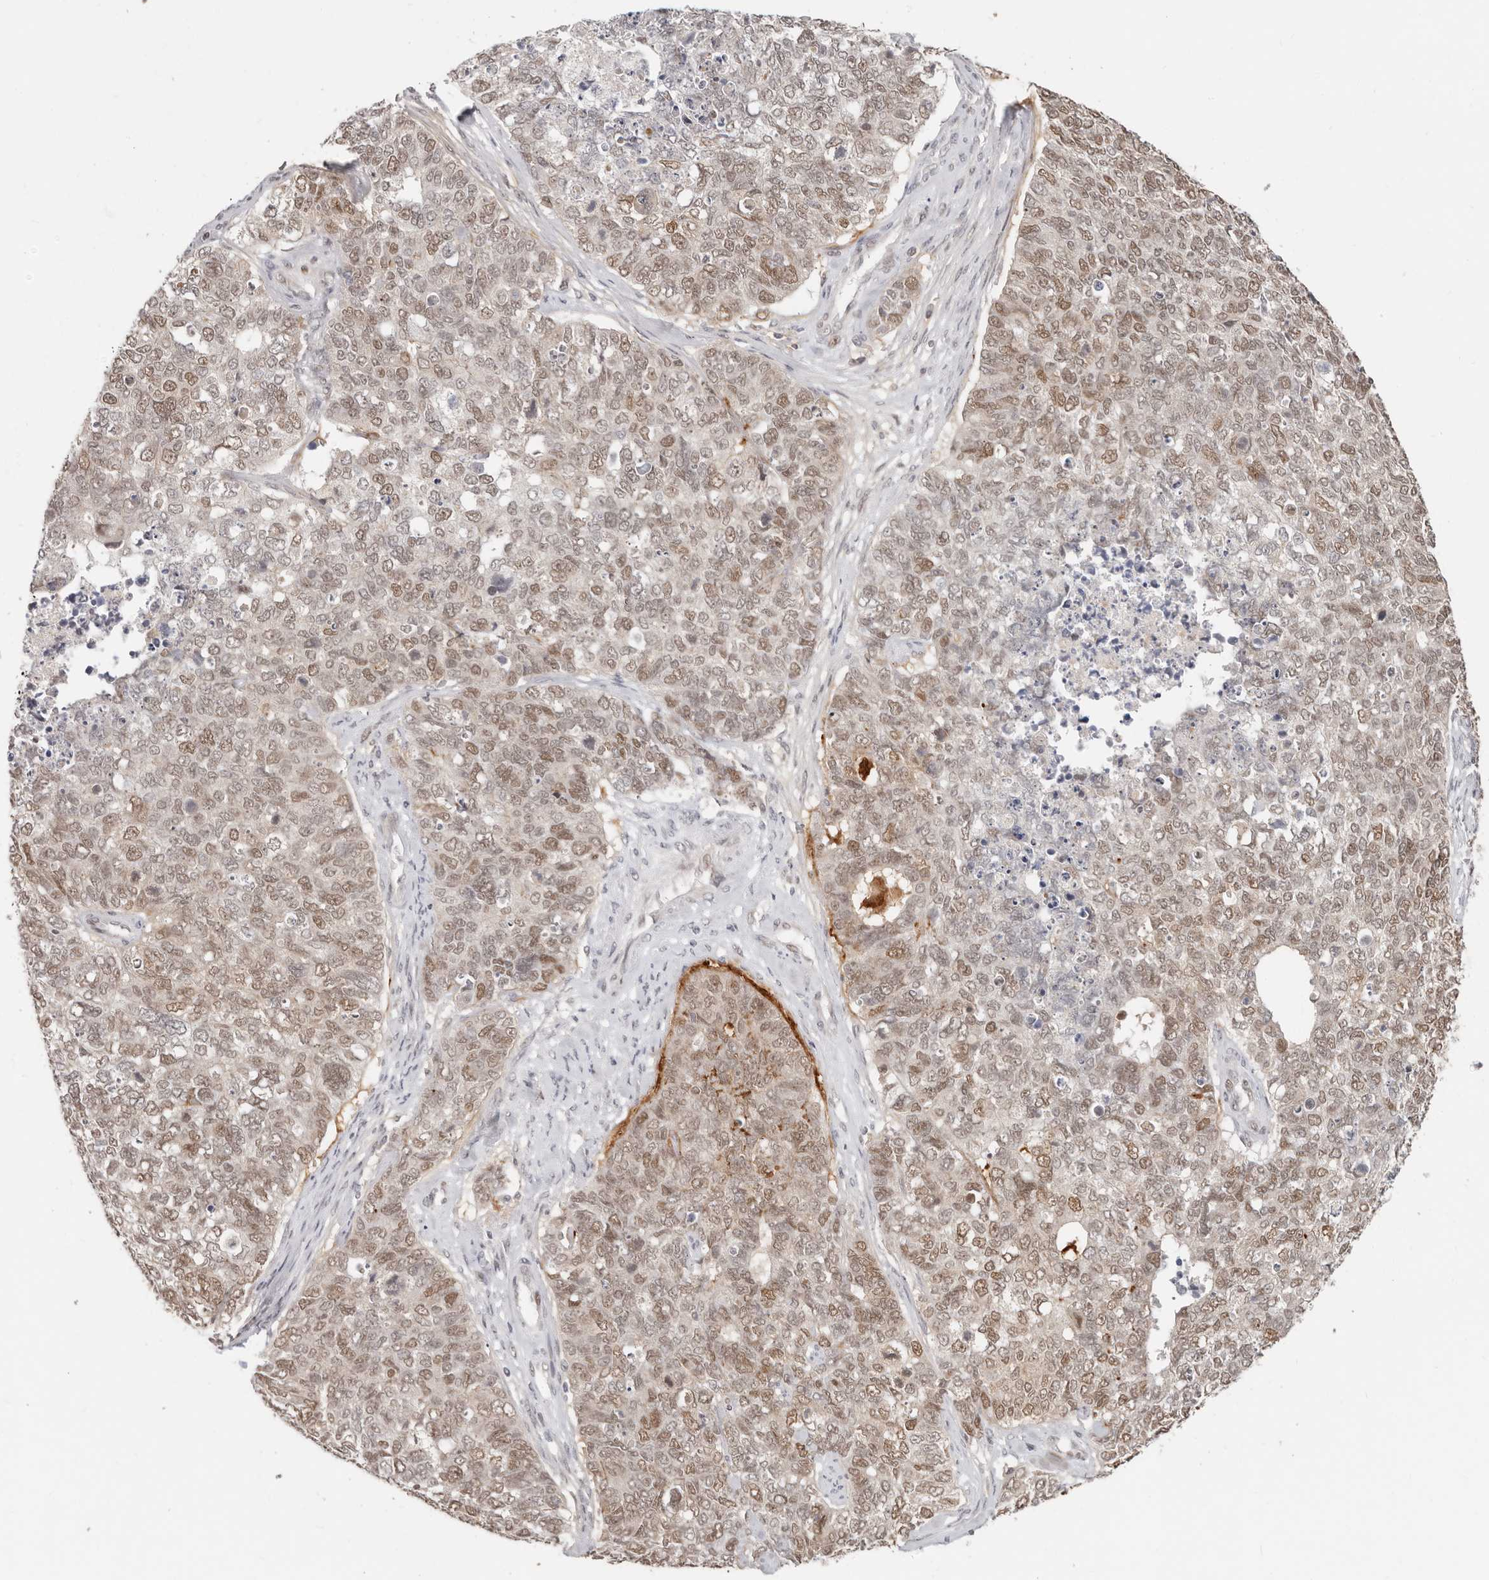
{"staining": {"intensity": "moderate", "quantity": ">75%", "location": "nuclear"}, "tissue": "cervical cancer", "cell_type": "Tumor cells", "image_type": "cancer", "snomed": [{"axis": "morphology", "description": "Squamous cell carcinoma, NOS"}, {"axis": "topography", "description": "Cervix"}], "caption": "A photomicrograph of squamous cell carcinoma (cervical) stained for a protein displays moderate nuclear brown staining in tumor cells.", "gene": "RFC2", "patient": {"sex": "female", "age": 63}}